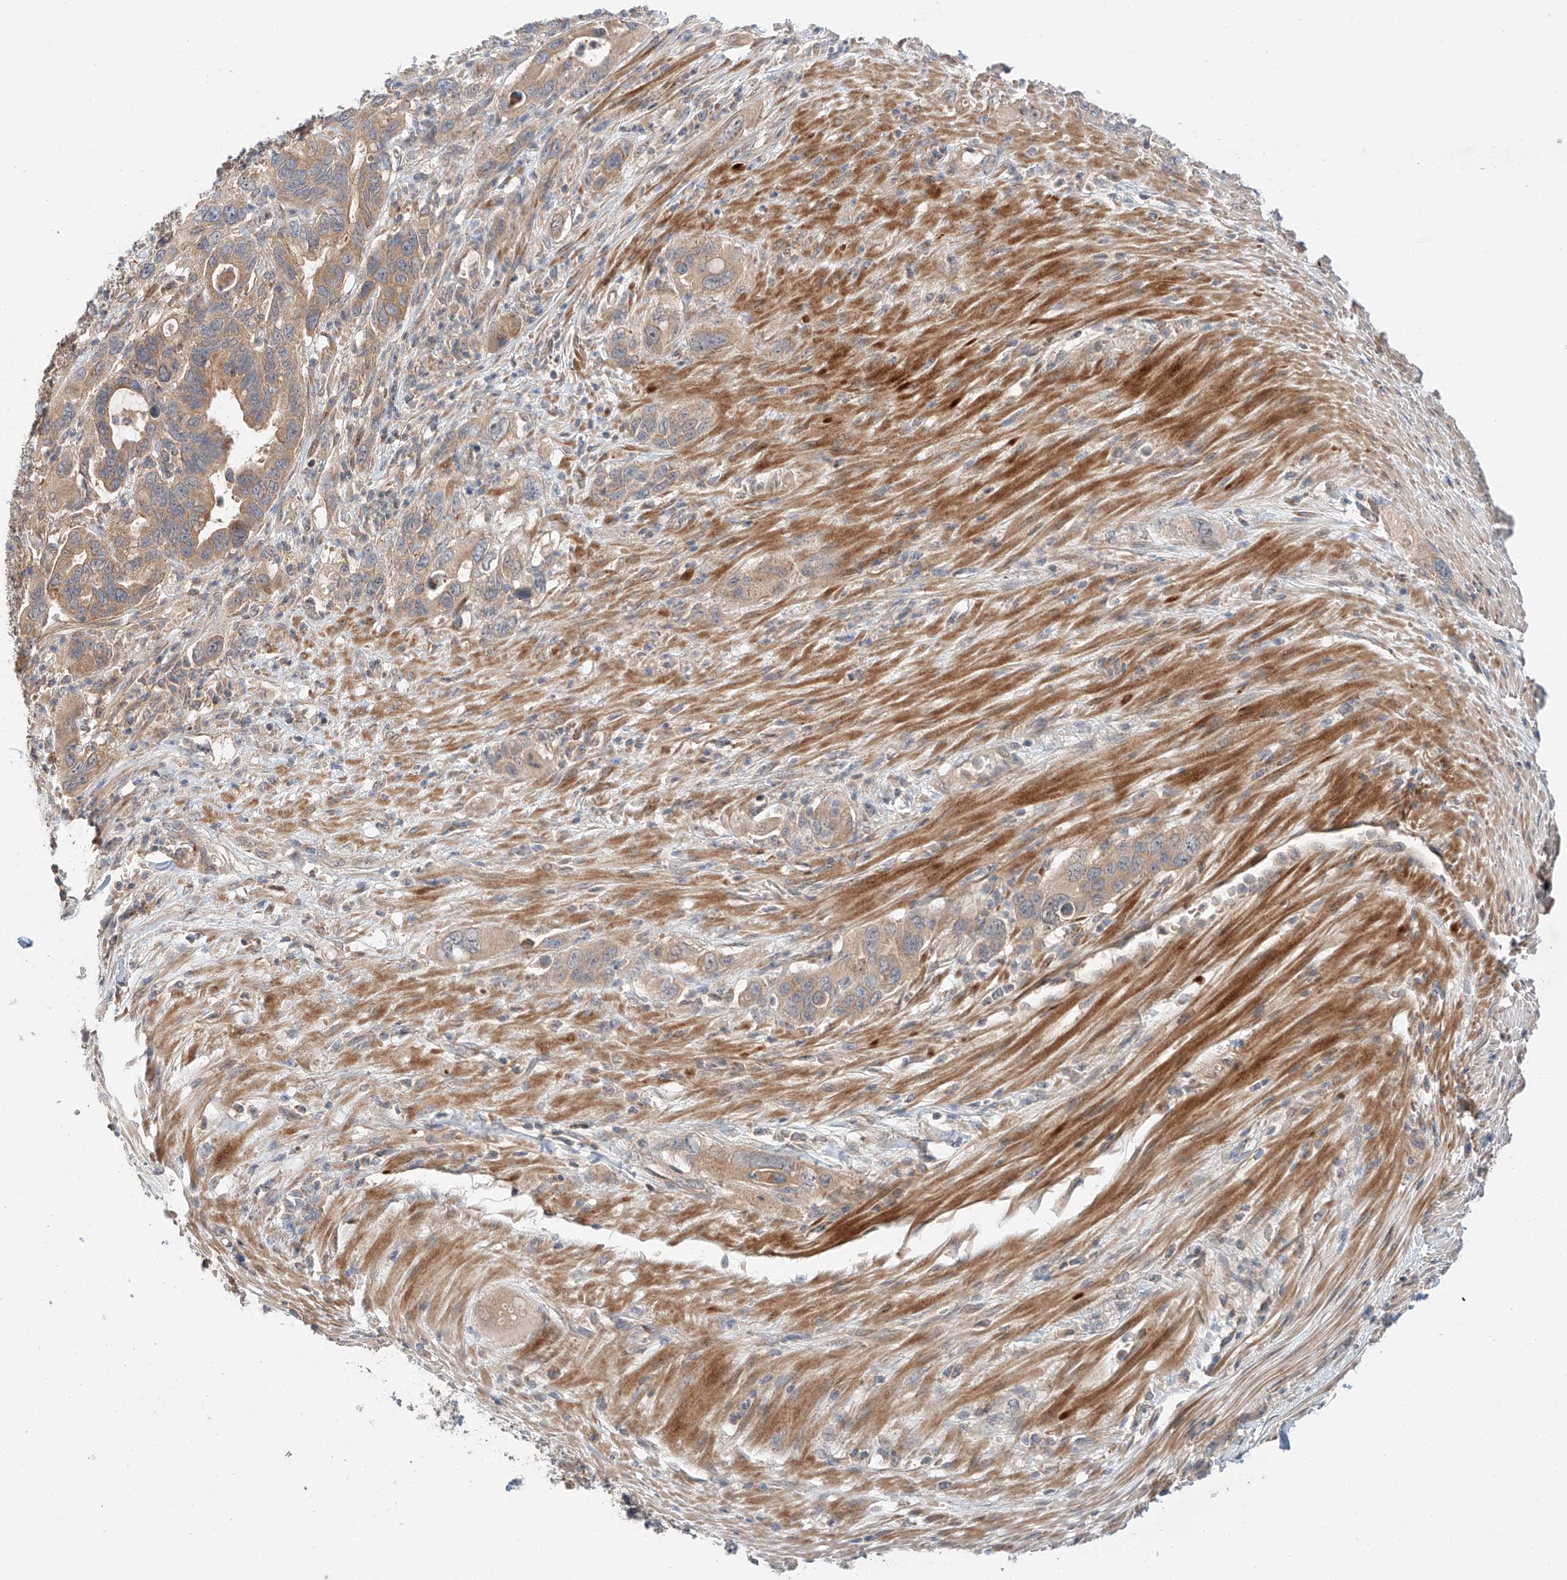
{"staining": {"intensity": "moderate", "quantity": ">75%", "location": "cytoplasmic/membranous"}, "tissue": "pancreatic cancer", "cell_type": "Tumor cells", "image_type": "cancer", "snomed": [{"axis": "morphology", "description": "Adenocarcinoma, NOS"}, {"axis": "topography", "description": "Pancreas"}], "caption": "Brown immunohistochemical staining in human pancreatic adenocarcinoma exhibits moderate cytoplasmic/membranous staining in approximately >75% of tumor cells.", "gene": "XPNPEP1", "patient": {"sex": "female", "age": 71}}